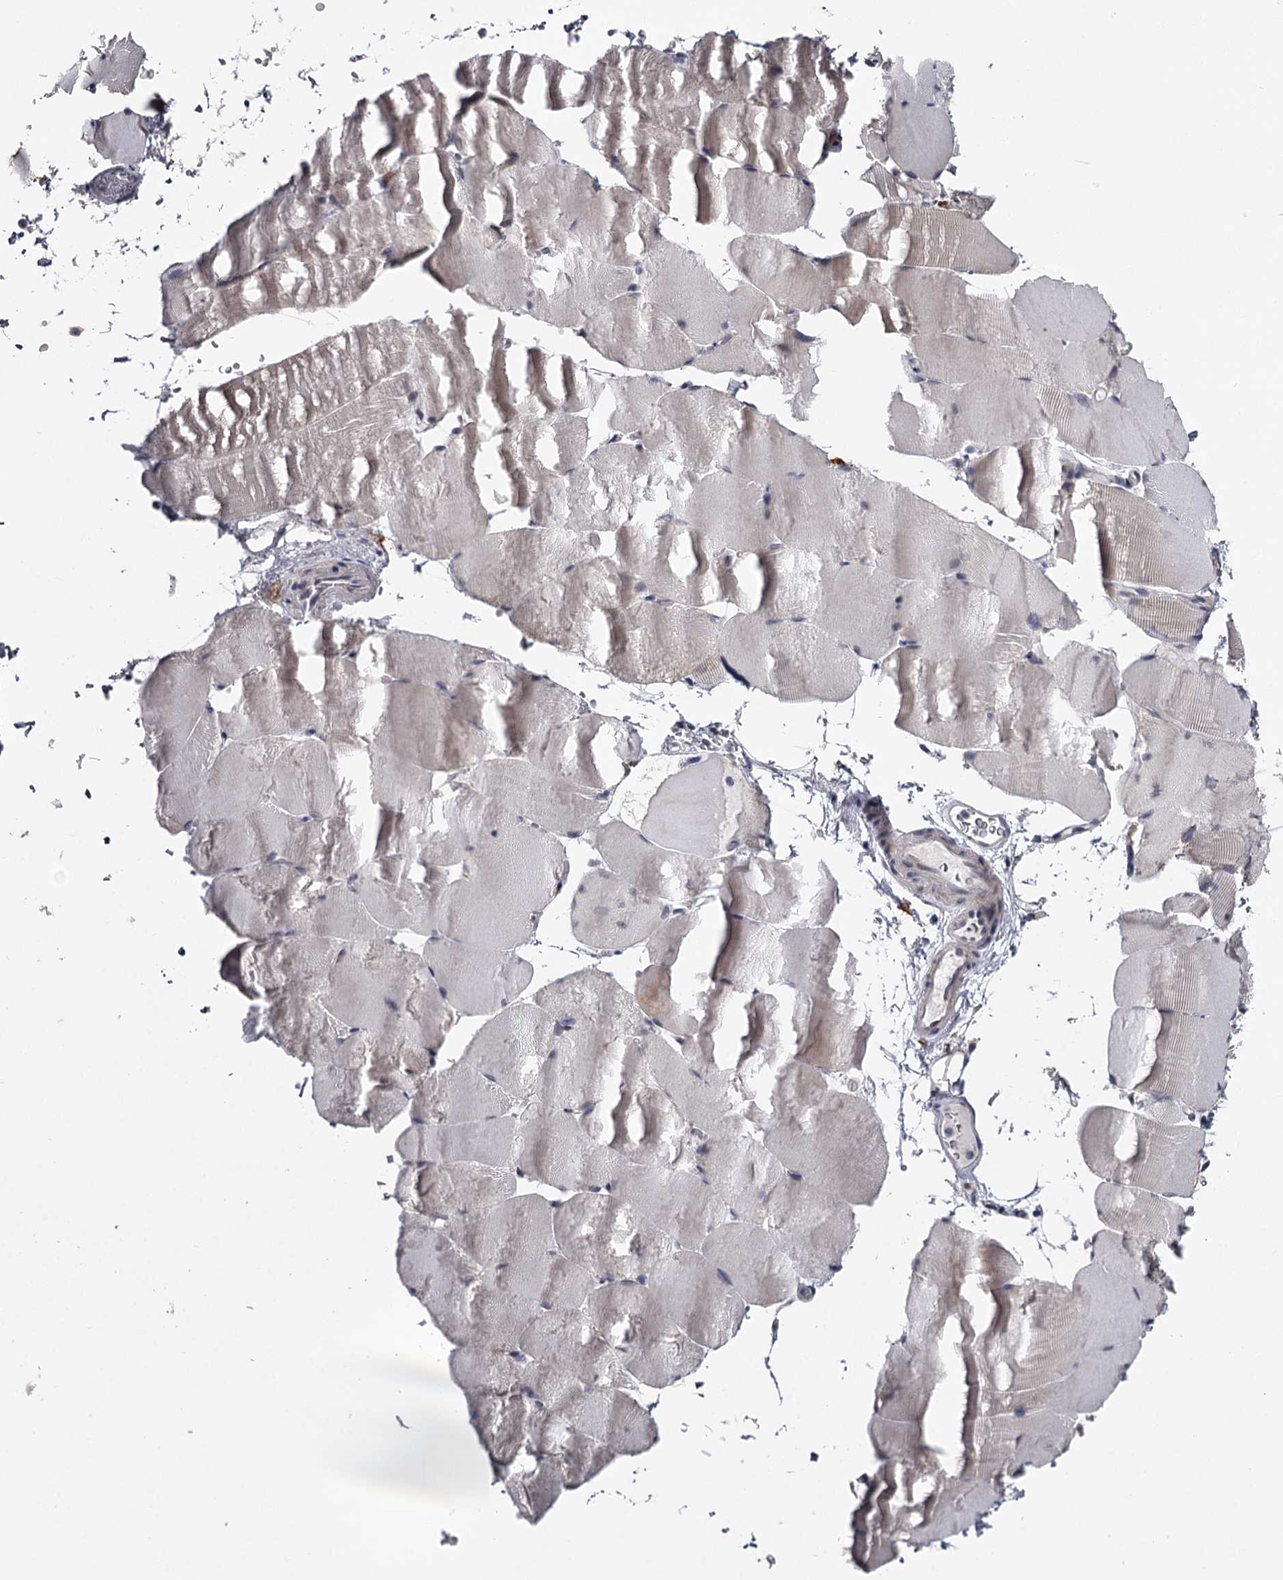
{"staining": {"intensity": "negative", "quantity": "none", "location": "none"}, "tissue": "skeletal muscle", "cell_type": "Myocytes", "image_type": "normal", "snomed": [{"axis": "morphology", "description": "Normal tissue, NOS"}, {"axis": "topography", "description": "Skeletal muscle"}, {"axis": "topography", "description": "Parathyroid gland"}], "caption": "This is a image of IHC staining of benign skeletal muscle, which shows no expression in myocytes. The staining is performed using DAB brown chromogen with nuclei counter-stained in using hematoxylin.", "gene": "GTSF1", "patient": {"sex": "female", "age": 37}}